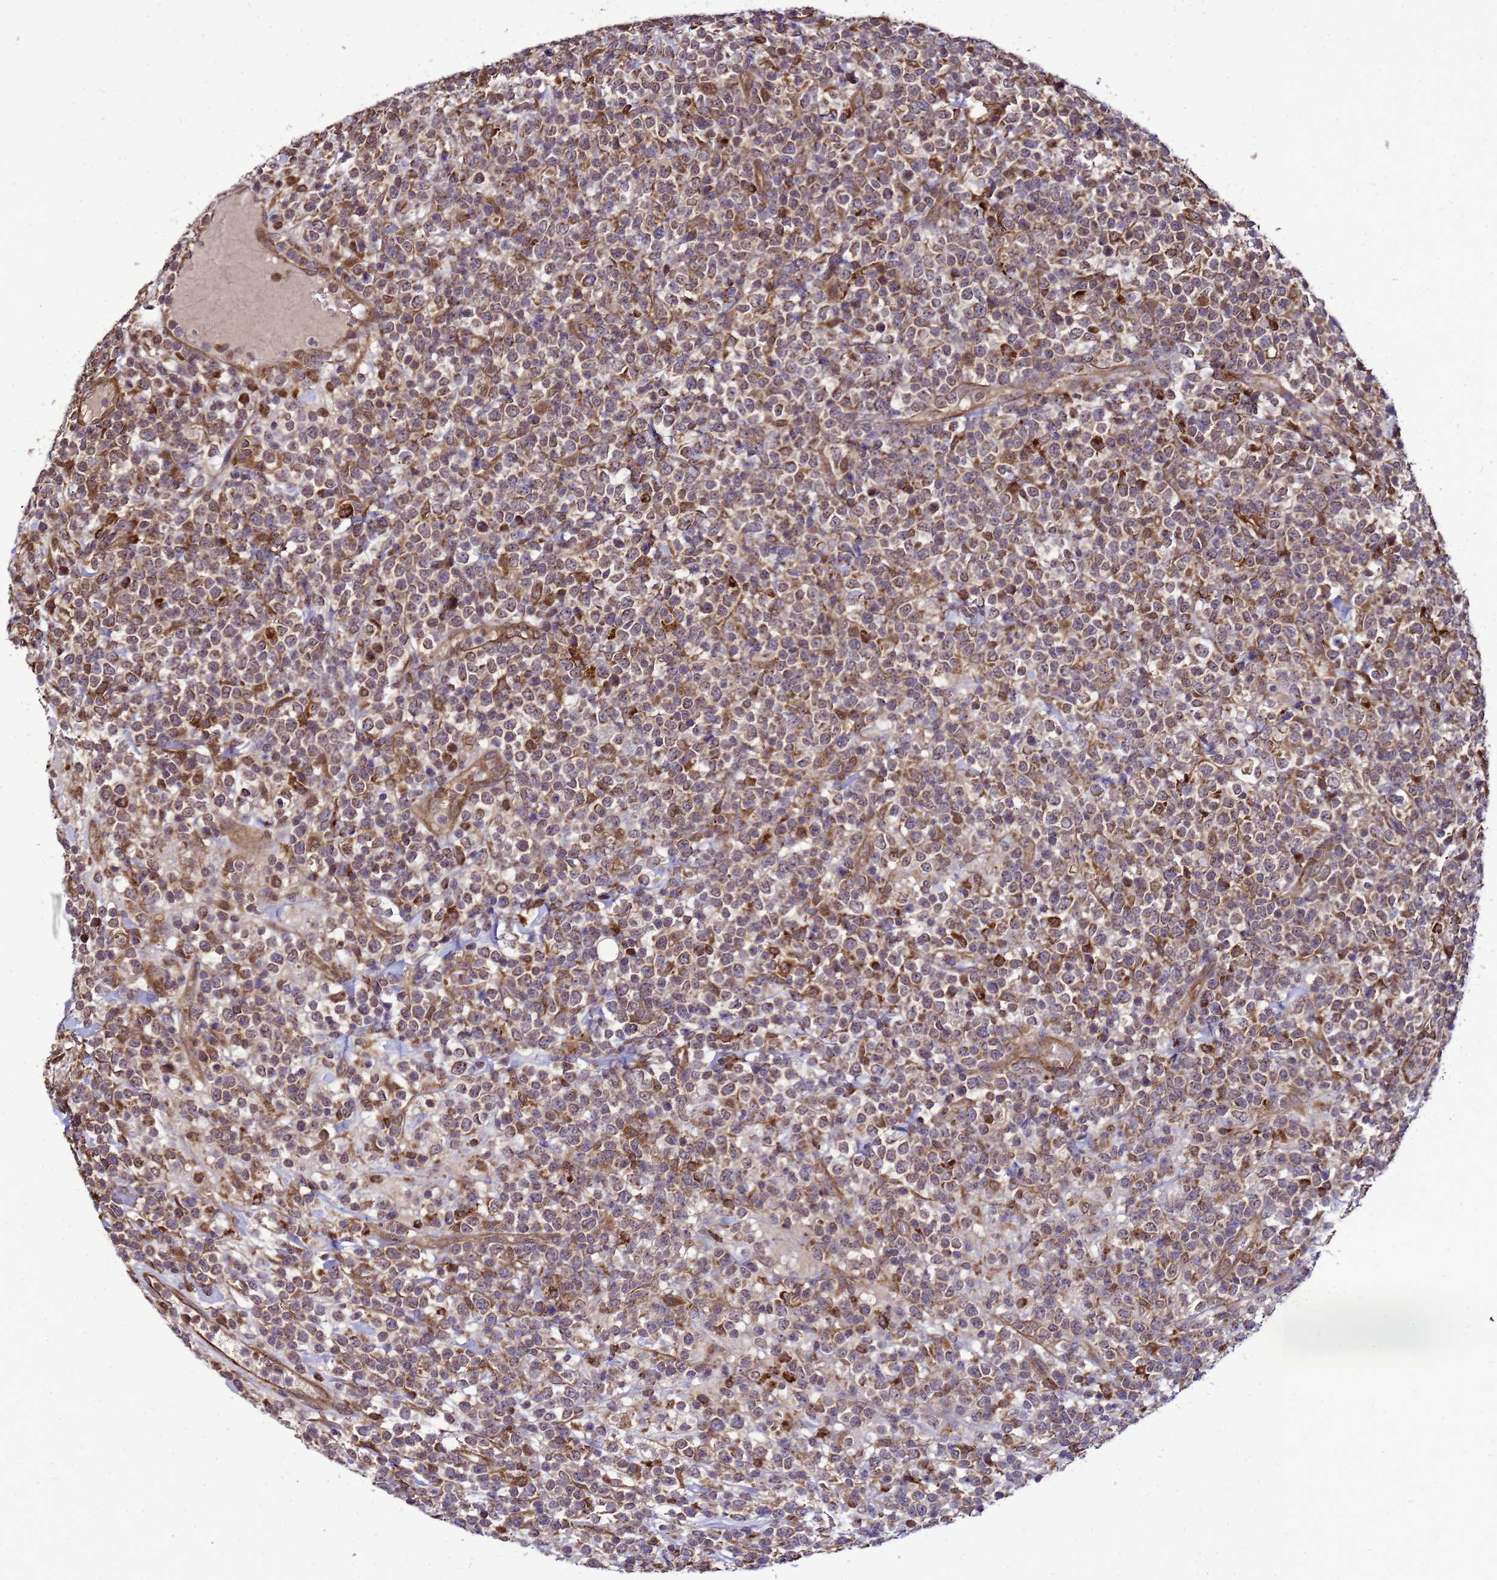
{"staining": {"intensity": "moderate", "quantity": ">75%", "location": "cytoplasmic/membranous"}, "tissue": "lymphoma", "cell_type": "Tumor cells", "image_type": "cancer", "snomed": [{"axis": "morphology", "description": "Malignant lymphoma, non-Hodgkin's type, High grade"}, {"axis": "topography", "description": "Colon"}], "caption": "A brown stain labels moderate cytoplasmic/membranous positivity of a protein in human lymphoma tumor cells. The protein of interest is stained brown, and the nuclei are stained in blue (DAB (3,3'-diaminobenzidine) IHC with brightfield microscopy, high magnification).", "gene": "TRABD", "patient": {"sex": "female", "age": 53}}